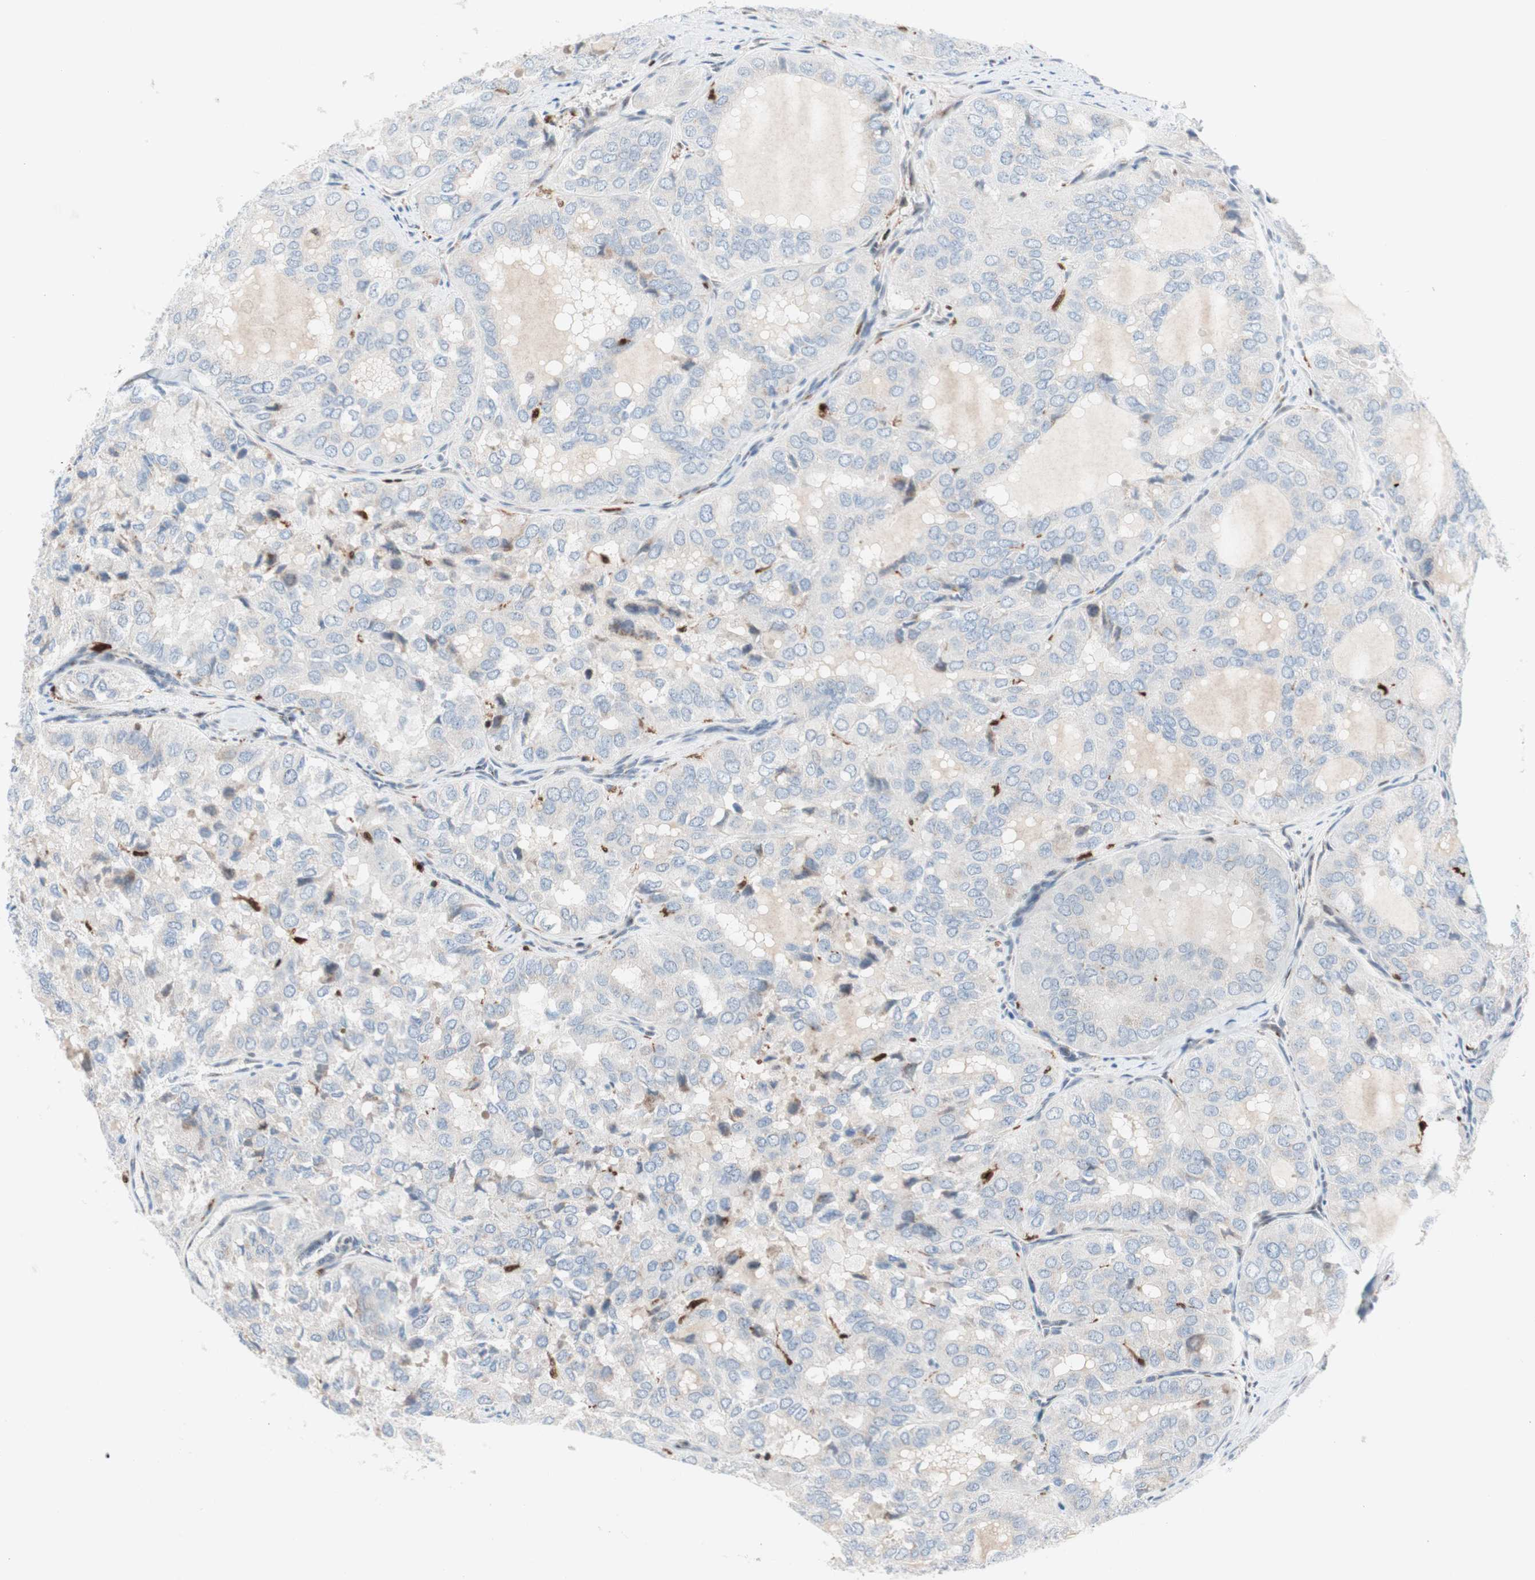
{"staining": {"intensity": "negative", "quantity": "none", "location": "none"}, "tissue": "thyroid cancer", "cell_type": "Tumor cells", "image_type": "cancer", "snomed": [{"axis": "morphology", "description": "Follicular adenoma carcinoma, NOS"}, {"axis": "topography", "description": "Thyroid gland"}], "caption": "Immunohistochemical staining of human thyroid cancer displays no significant positivity in tumor cells.", "gene": "RGS10", "patient": {"sex": "male", "age": 75}}